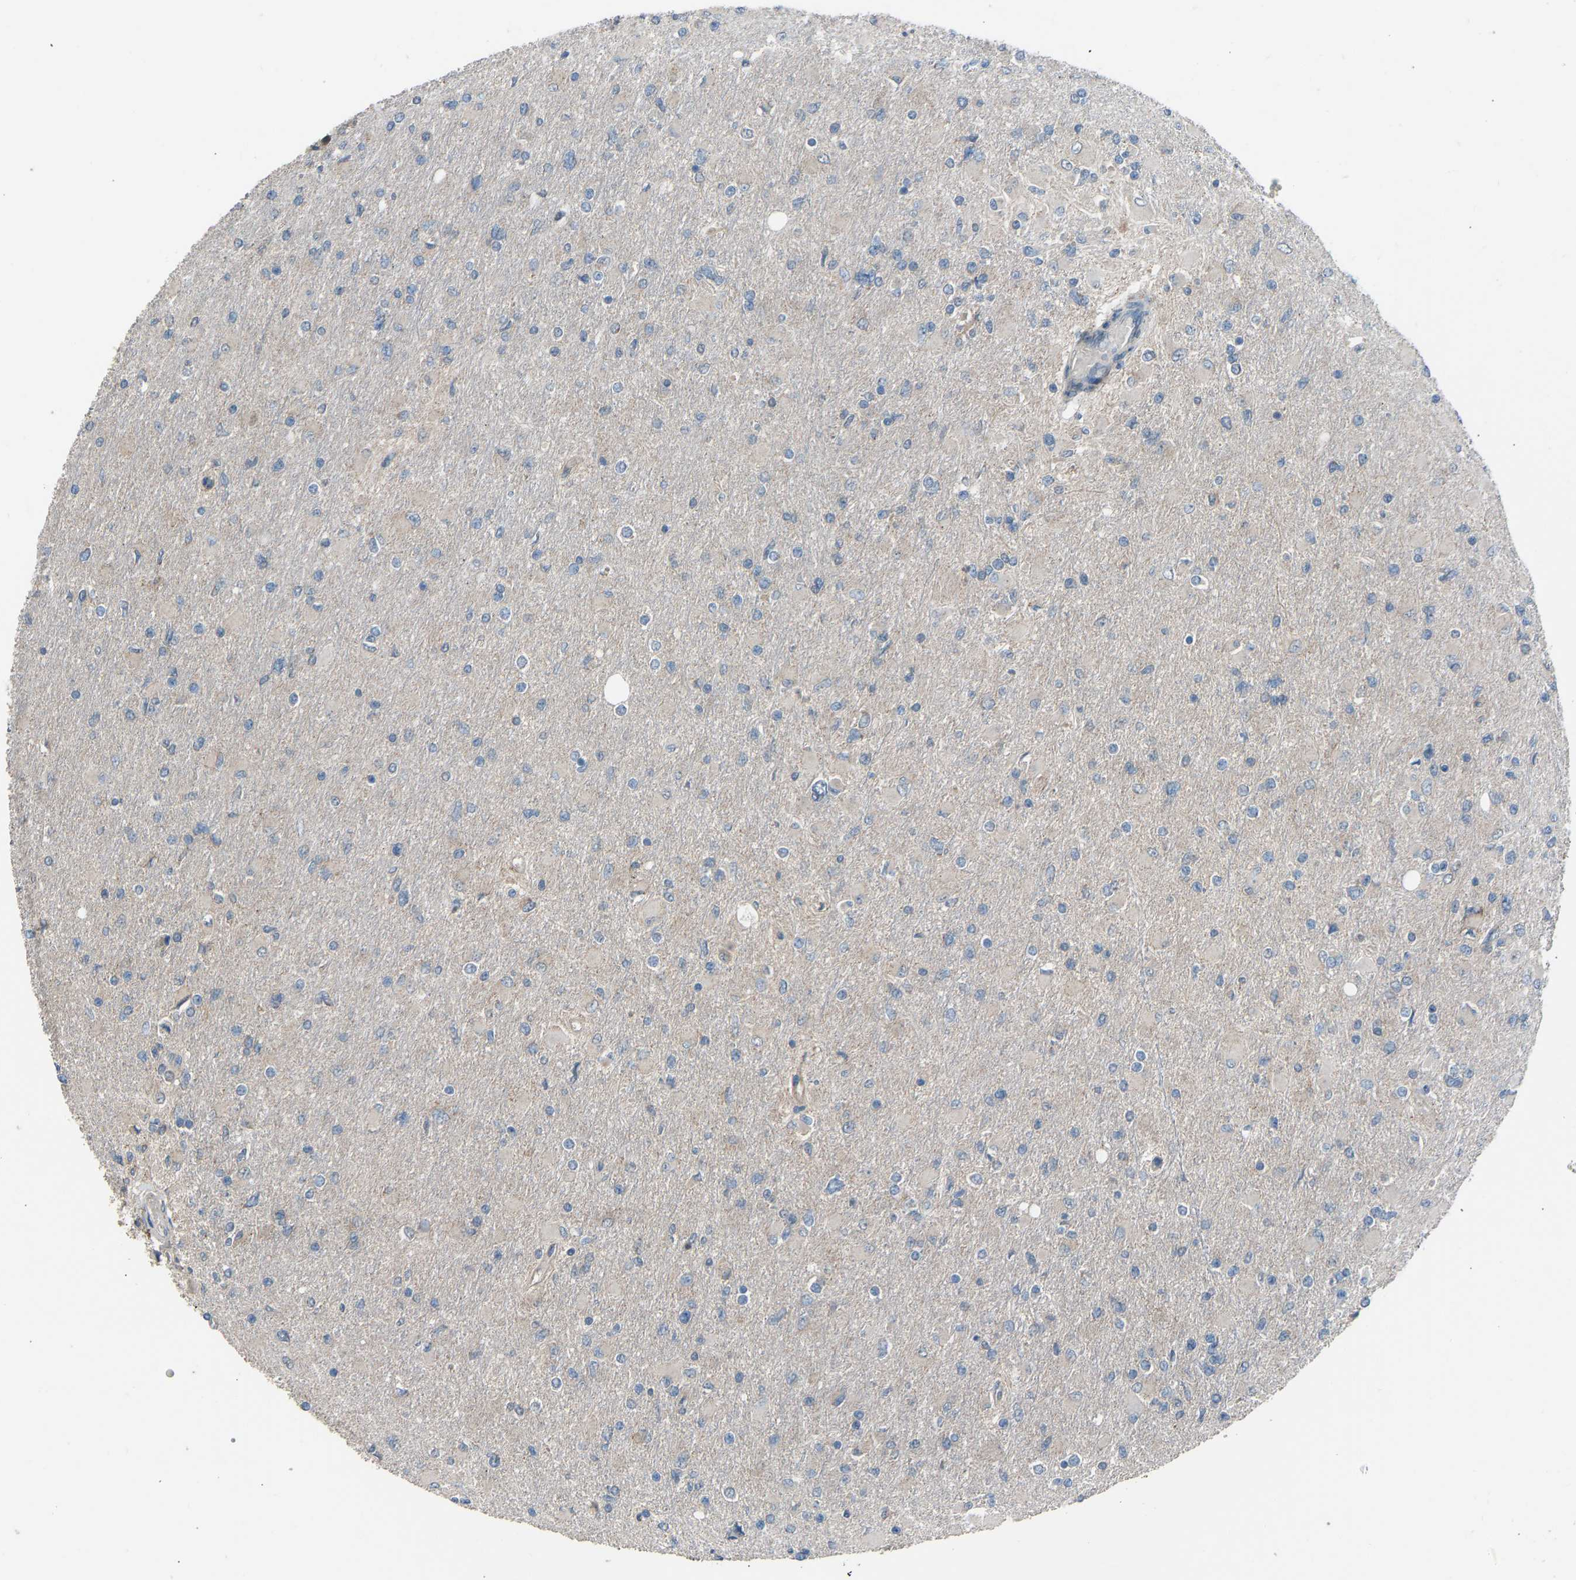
{"staining": {"intensity": "negative", "quantity": "none", "location": "none"}, "tissue": "glioma", "cell_type": "Tumor cells", "image_type": "cancer", "snomed": [{"axis": "morphology", "description": "Glioma, malignant, High grade"}, {"axis": "topography", "description": "Cerebral cortex"}], "caption": "DAB immunohistochemical staining of malignant glioma (high-grade) reveals no significant staining in tumor cells.", "gene": "TGFBR3", "patient": {"sex": "female", "age": 36}}